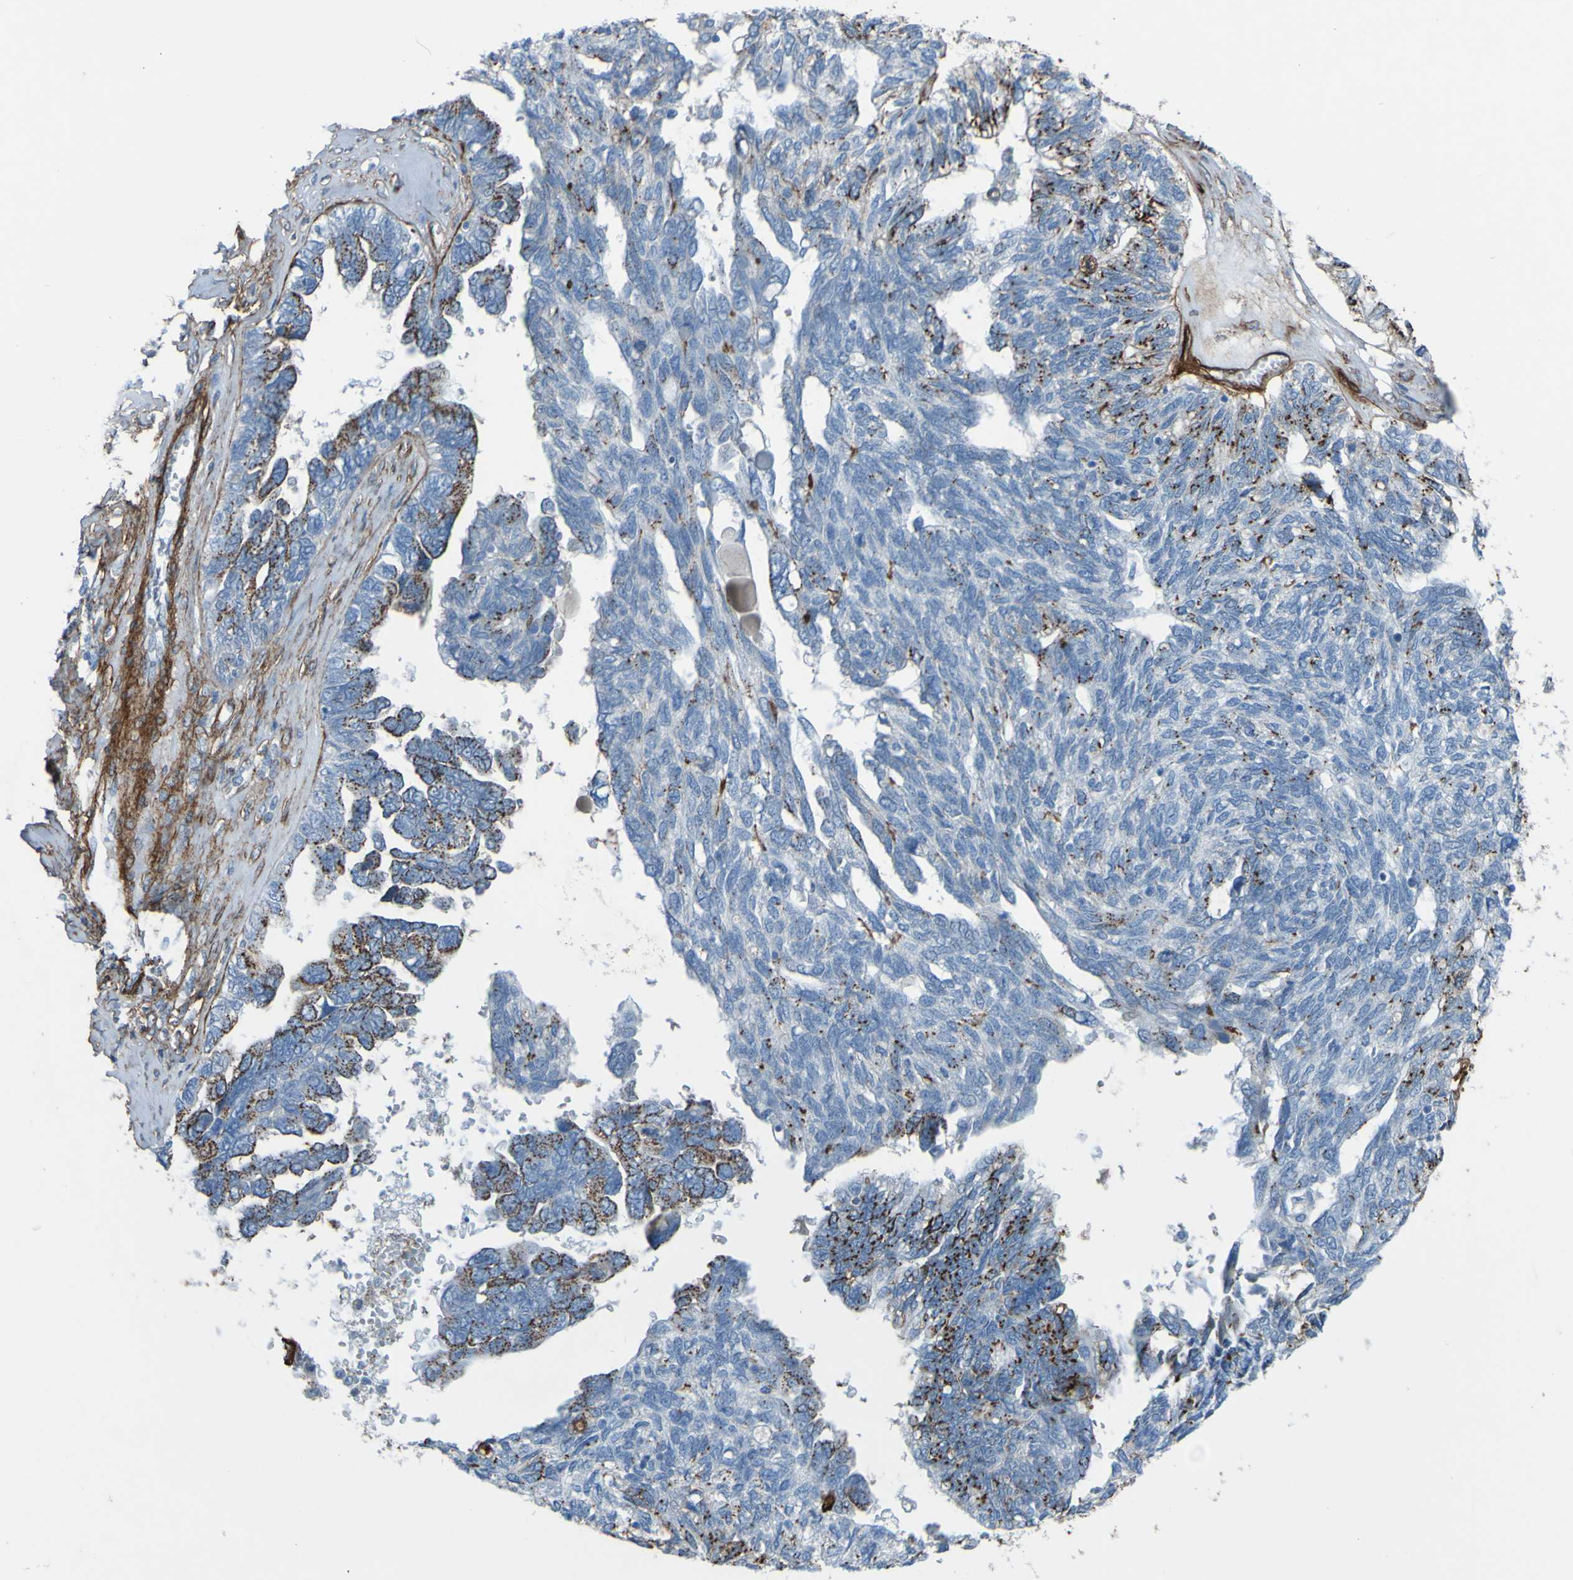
{"staining": {"intensity": "negative", "quantity": "none", "location": "none"}, "tissue": "ovarian cancer", "cell_type": "Tumor cells", "image_type": "cancer", "snomed": [{"axis": "morphology", "description": "Cystadenocarcinoma, serous, NOS"}, {"axis": "topography", "description": "Ovary"}], "caption": "Immunohistochemistry micrograph of neoplastic tissue: human ovarian cancer (serous cystadenocarcinoma) stained with DAB (3,3'-diaminobenzidine) reveals no significant protein staining in tumor cells.", "gene": "COL4A2", "patient": {"sex": "female", "age": 79}}